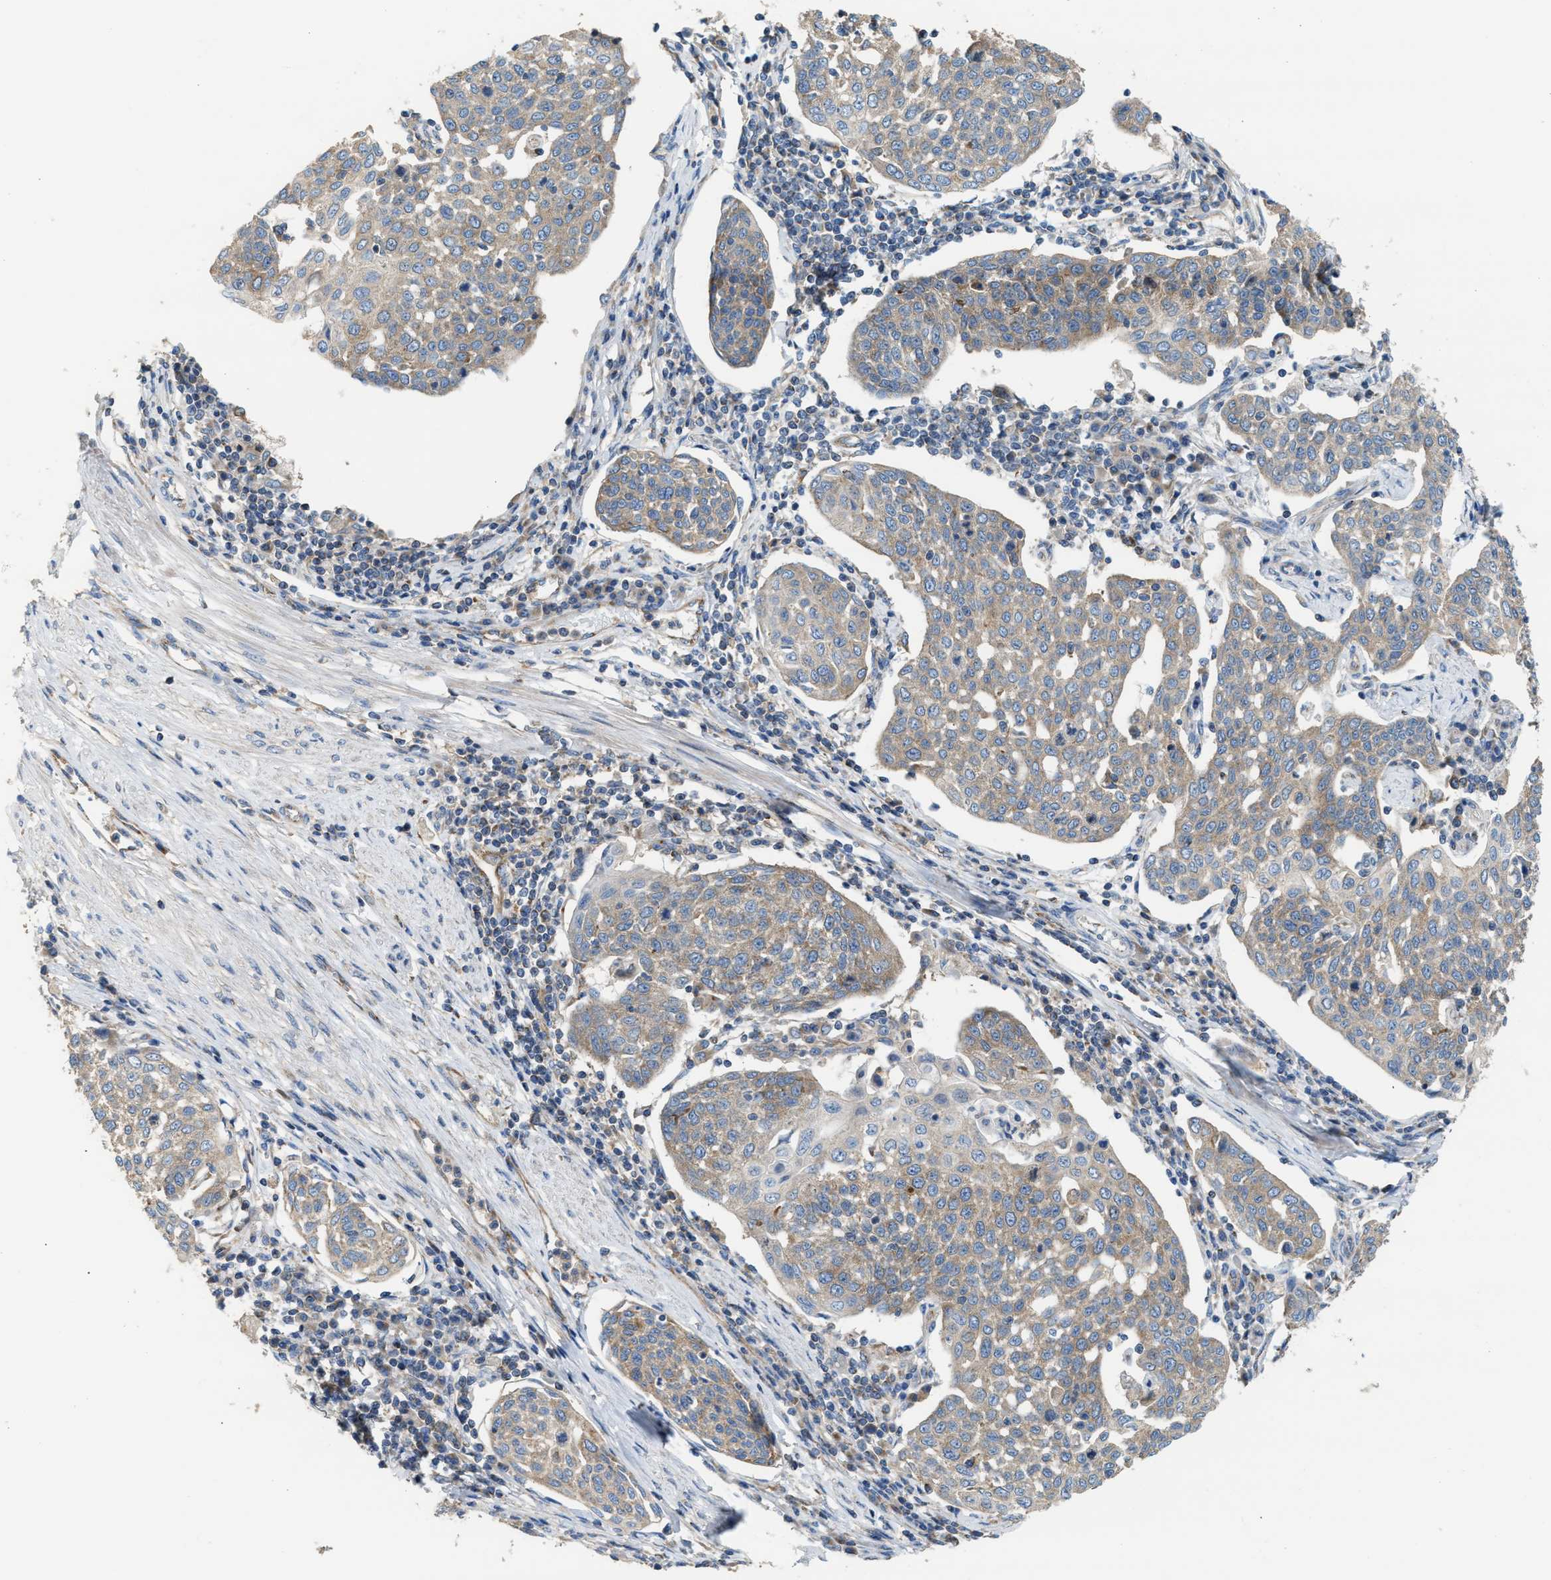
{"staining": {"intensity": "weak", "quantity": "25%-75%", "location": "cytoplasmic/membranous"}, "tissue": "cervical cancer", "cell_type": "Tumor cells", "image_type": "cancer", "snomed": [{"axis": "morphology", "description": "Squamous cell carcinoma, NOS"}, {"axis": "topography", "description": "Cervix"}], "caption": "IHC of cervical cancer (squamous cell carcinoma) exhibits low levels of weak cytoplasmic/membranous positivity in approximately 25%-75% of tumor cells. The protein is stained brown, and the nuclei are stained in blue (DAB IHC with brightfield microscopy, high magnification).", "gene": "TBC1D15", "patient": {"sex": "female", "age": 34}}